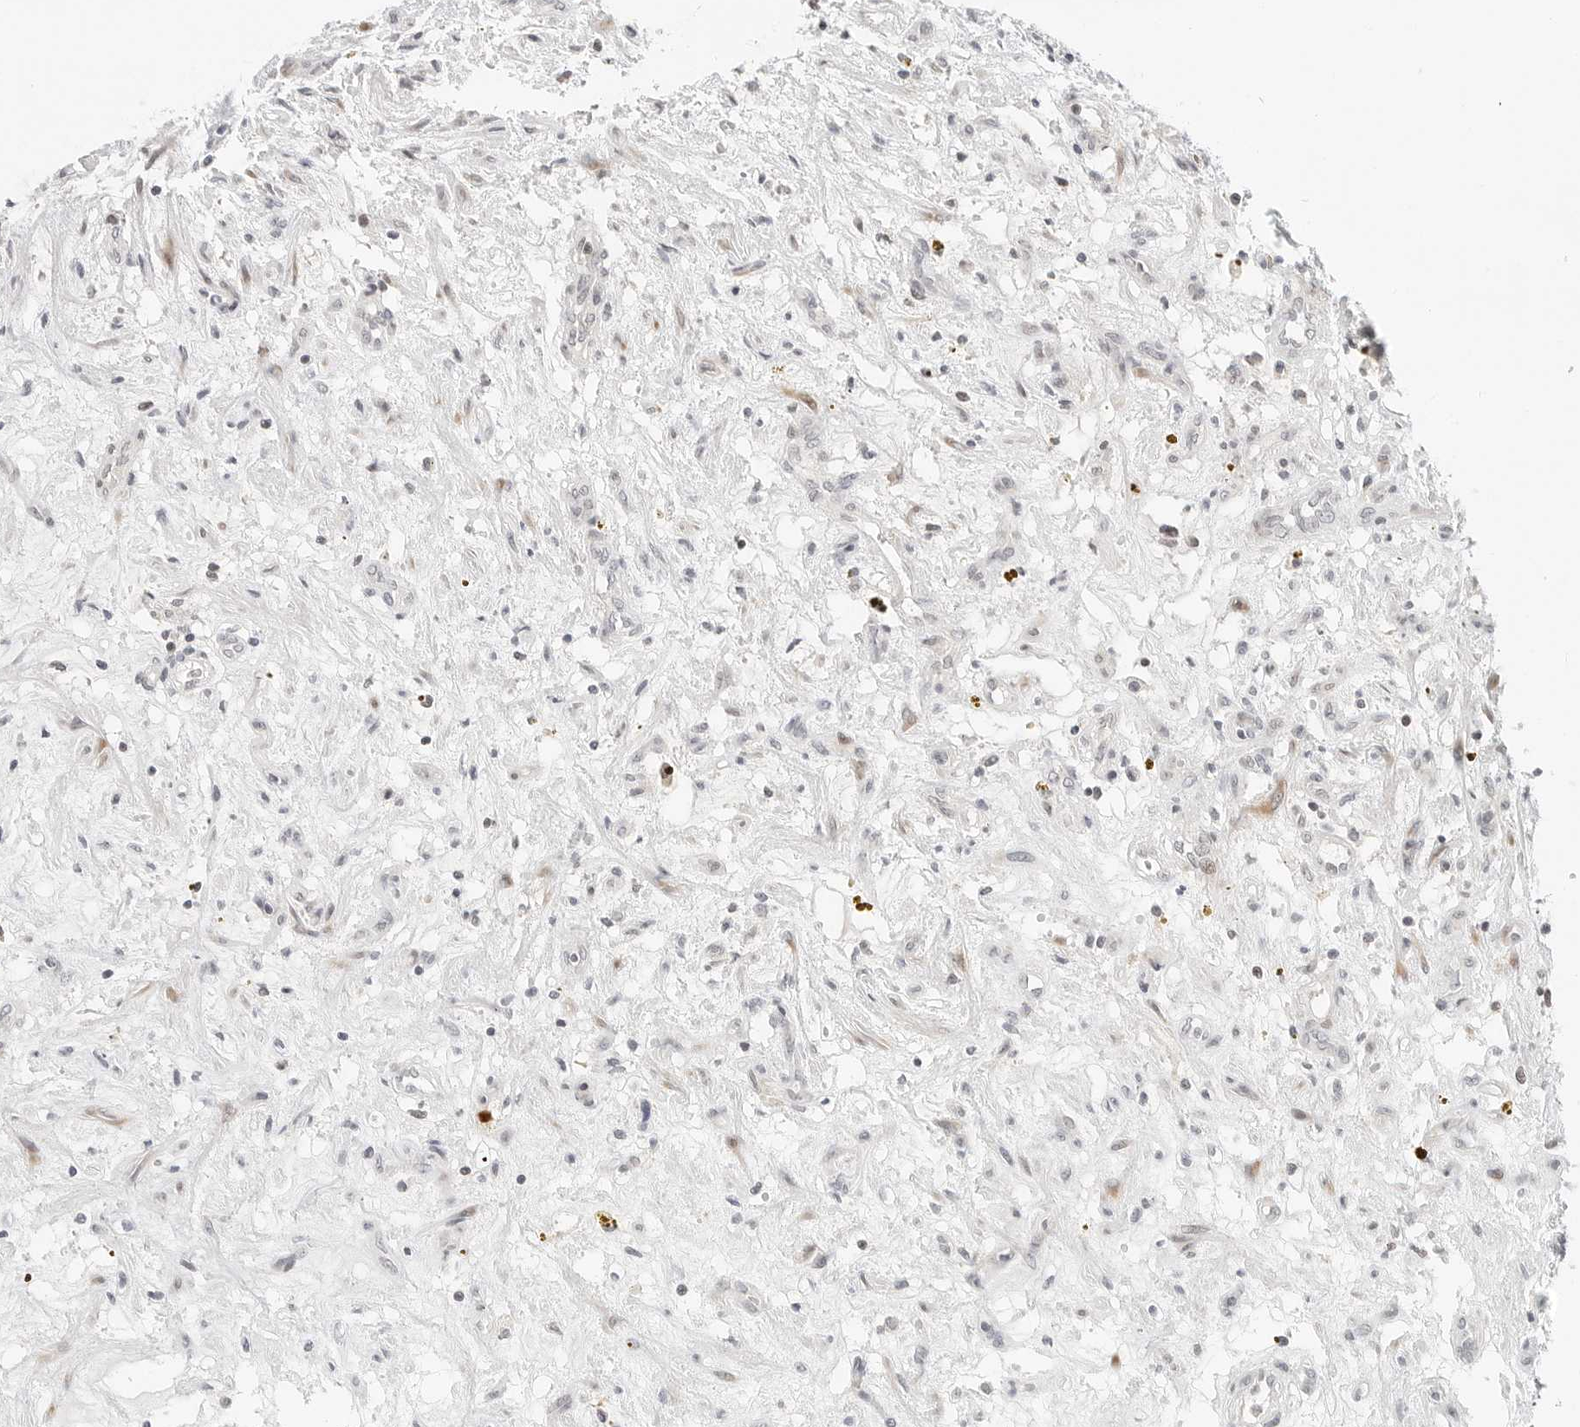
{"staining": {"intensity": "negative", "quantity": "none", "location": "none"}, "tissue": "renal cancer", "cell_type": "Tumor cells", "image_type": "cancer", "snomed": [{"axis": "morphology", "description": "Adenocarcinoma, NOS"}, {"axis": "topography", "description": "Kidney"}], "caption": "This image is of renal cancer stained with immunohistochemistry (IHC) to label a protein in brown with the nuclei are counter-stained blue. There is no positivity in tumor cells.", "gene": "PARP10", "patient": {"sex": "female", "age": 57}}